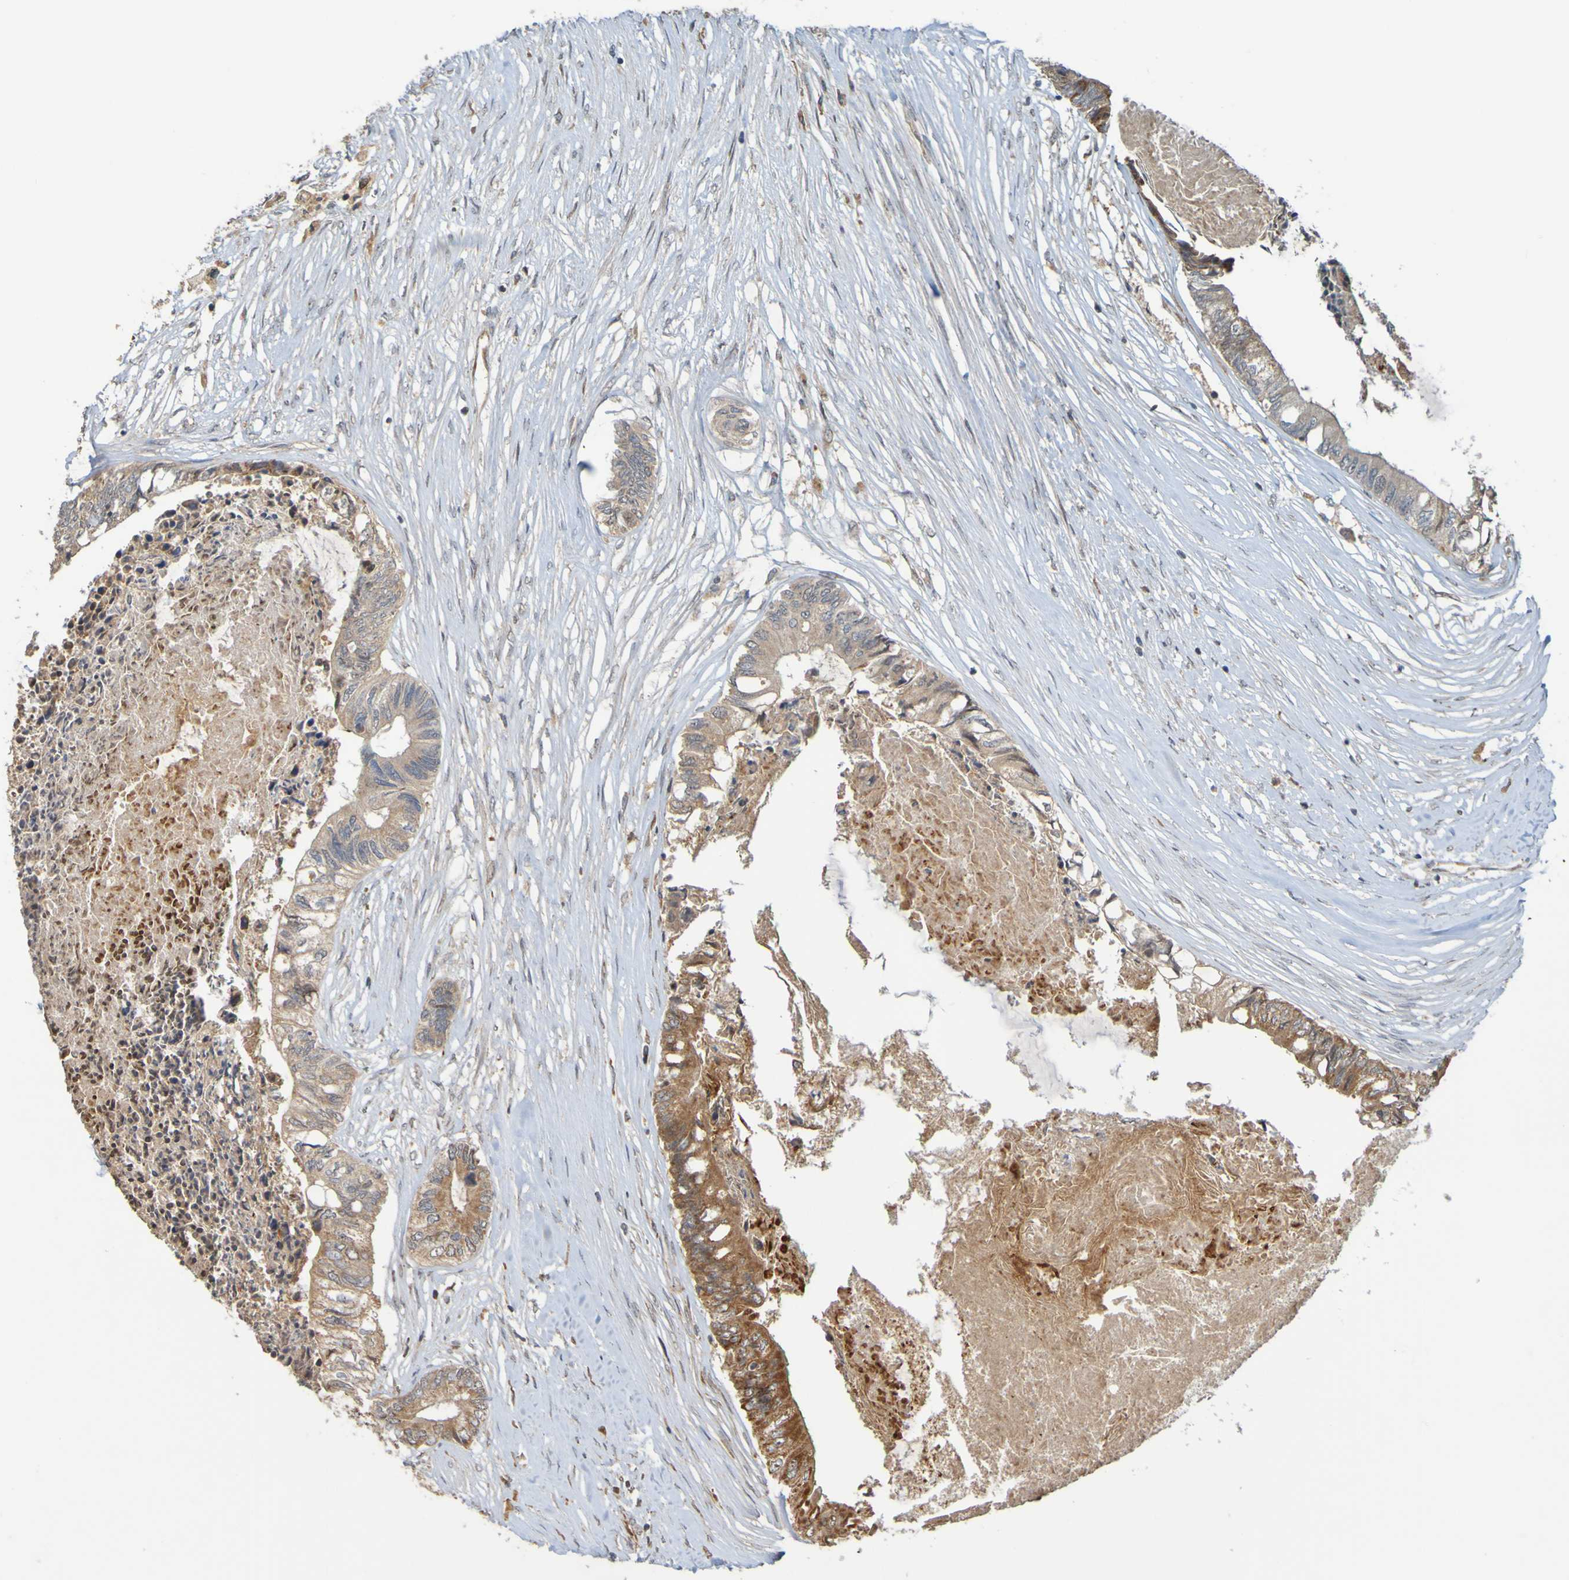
{"staining": {"intensity": "moderate", "quantity": ">75%", "location": "cytoplasmic/membranous"}, "tissue": "colorectal cancer", "cell_type": "Tumor cells", "image_type": "cancer", "snomed": [{"axis": "morphology", "description": "Adenocarcinoma, NOS"}, {"axis": "topography", "description": "Rectum"}], "caption": "There is medium levels of moderate cytoplasmic/membranous expression in tumor cells of colorectal adenocarcinoma, as demonstrated by immunohistochemical staining (brown color).", "gene": "TMBIM1", "patient": {"sex": "male", "age": 63}}